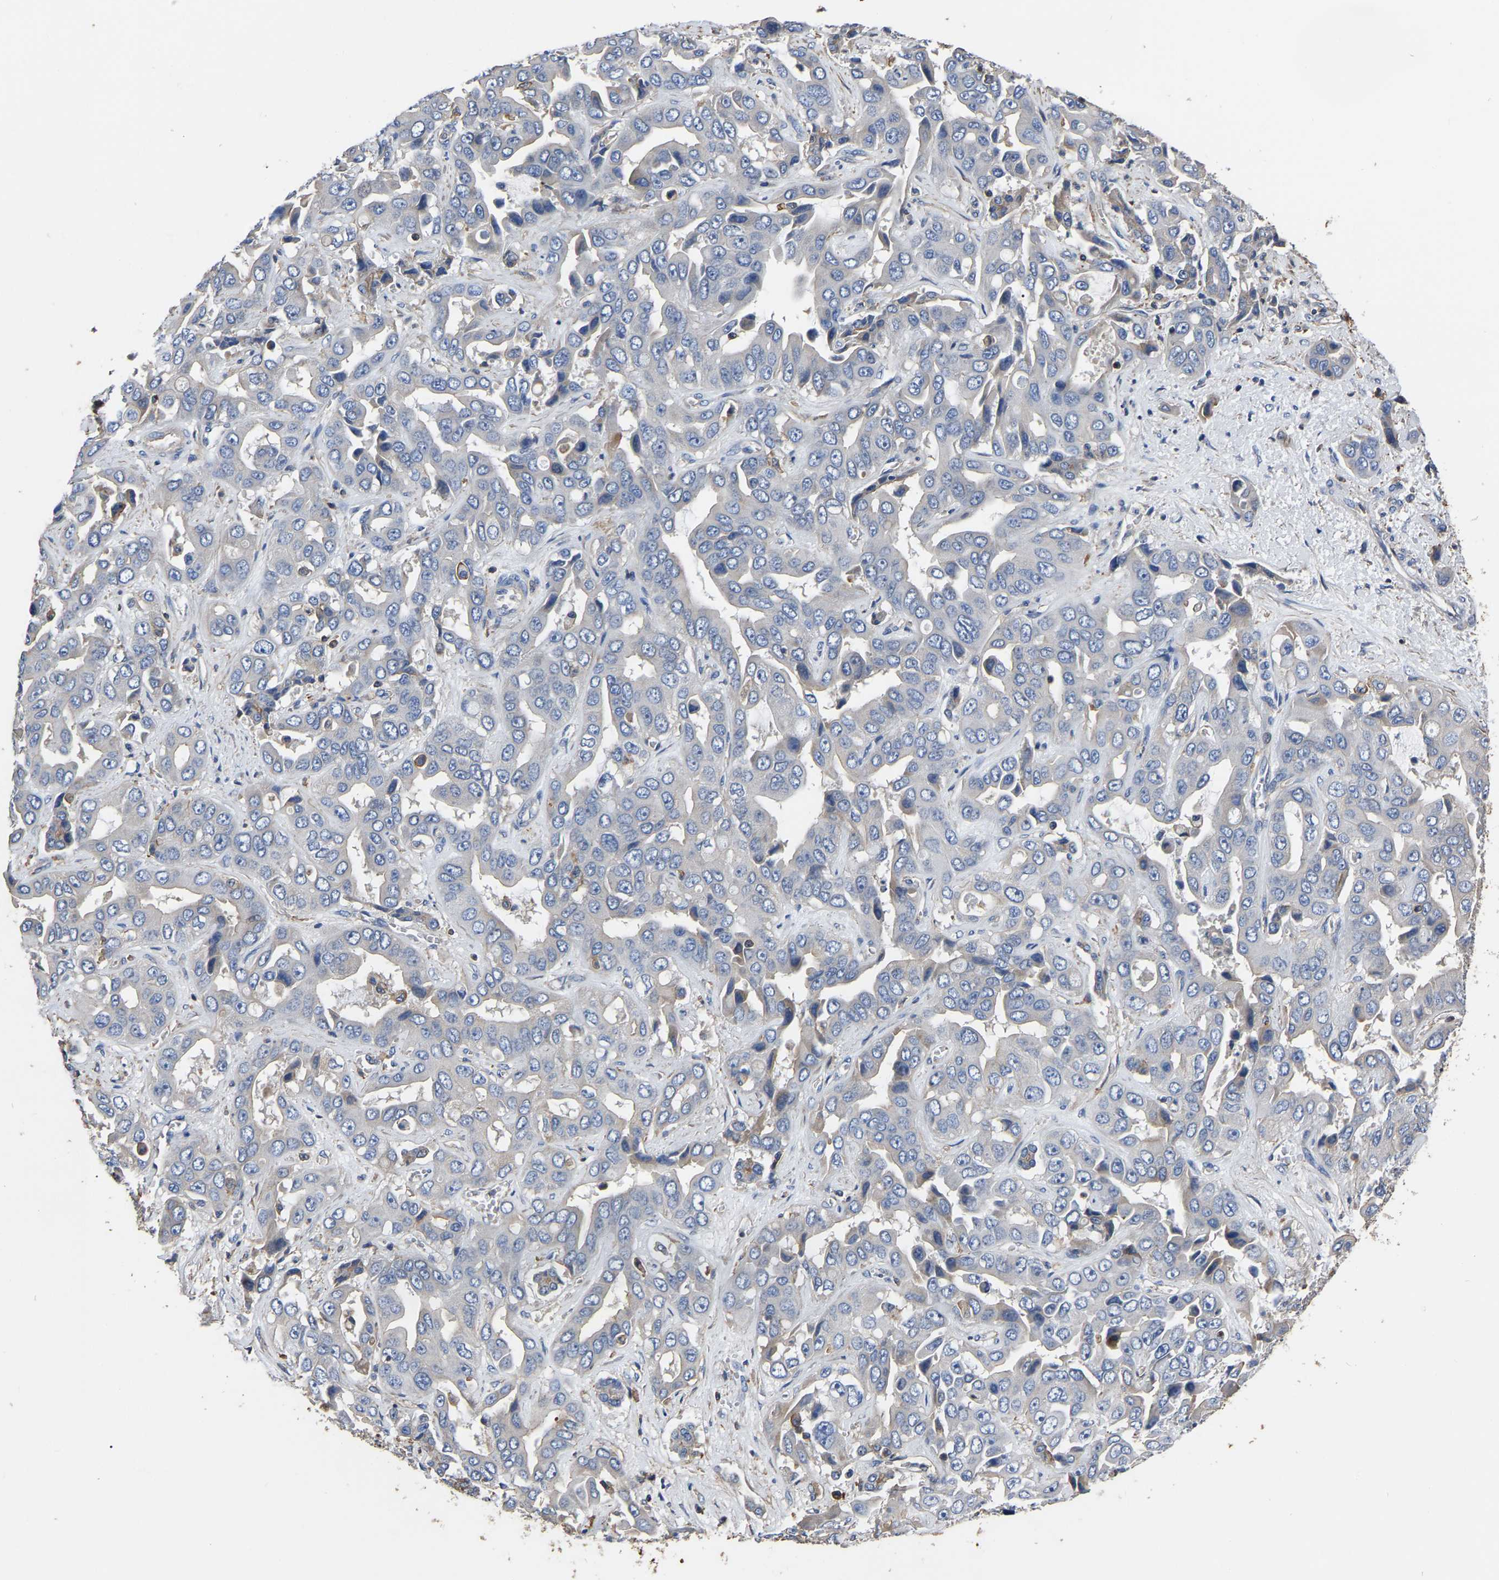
{"staining": {"intensity": "negative", "quantity": "none", "location": "none"}, "tissue": "liver cancer", "cell_type": "Tumor cells", "image_type": "cancer", "snomed": [{"axis": "morphology", "description": "Cholangiocarcinoma"}, {"axis": "topography", "description": "Liver"}], "caption": "Micrograph shows no significant protein positivity in tumor cells of liver cancer. (DAB immunohistochemistry (IHC) visualized using brightfield microscopy, high magnification).", "gene": "ARMT1", "patient": {"sex": "female", "age": 52}}